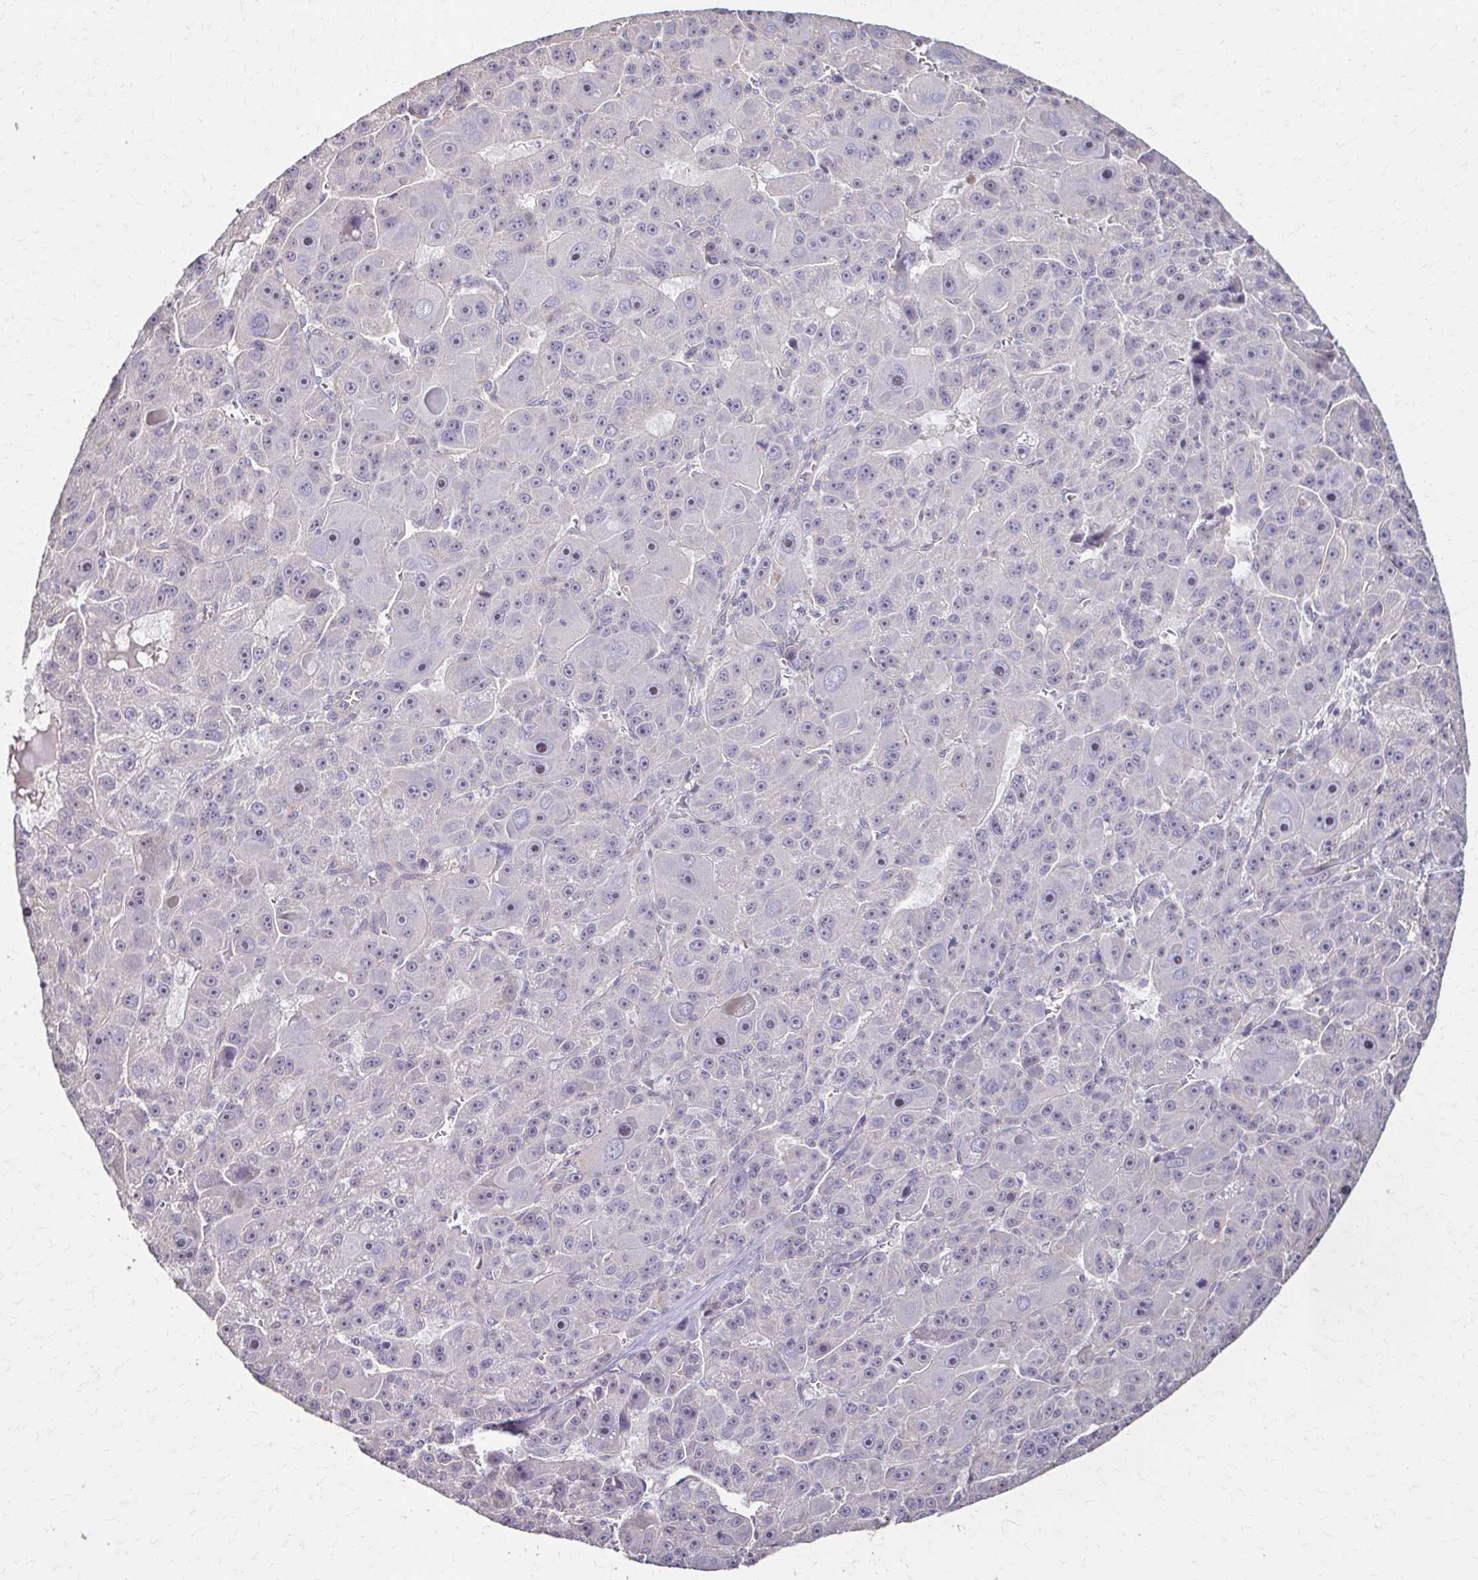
{"staining": {"intensity": "negative", "quantity": "none", "location": "none"}, "tissue": "liver cancer", "cell_type": "Tumor cells", "image_type": "cancer", "snomed": [{"axis": "morphology", "description": "Carcinoma, Hepatocellular, NOS"}, {"axis": "topography", "description": "Liver"}], "caption": "Liver cancer was stained to show a protein in brown. There is no significant positivity in tumor cells.", "gene": "IL18BP", "patient": {"sex": "male", "age": 76}}